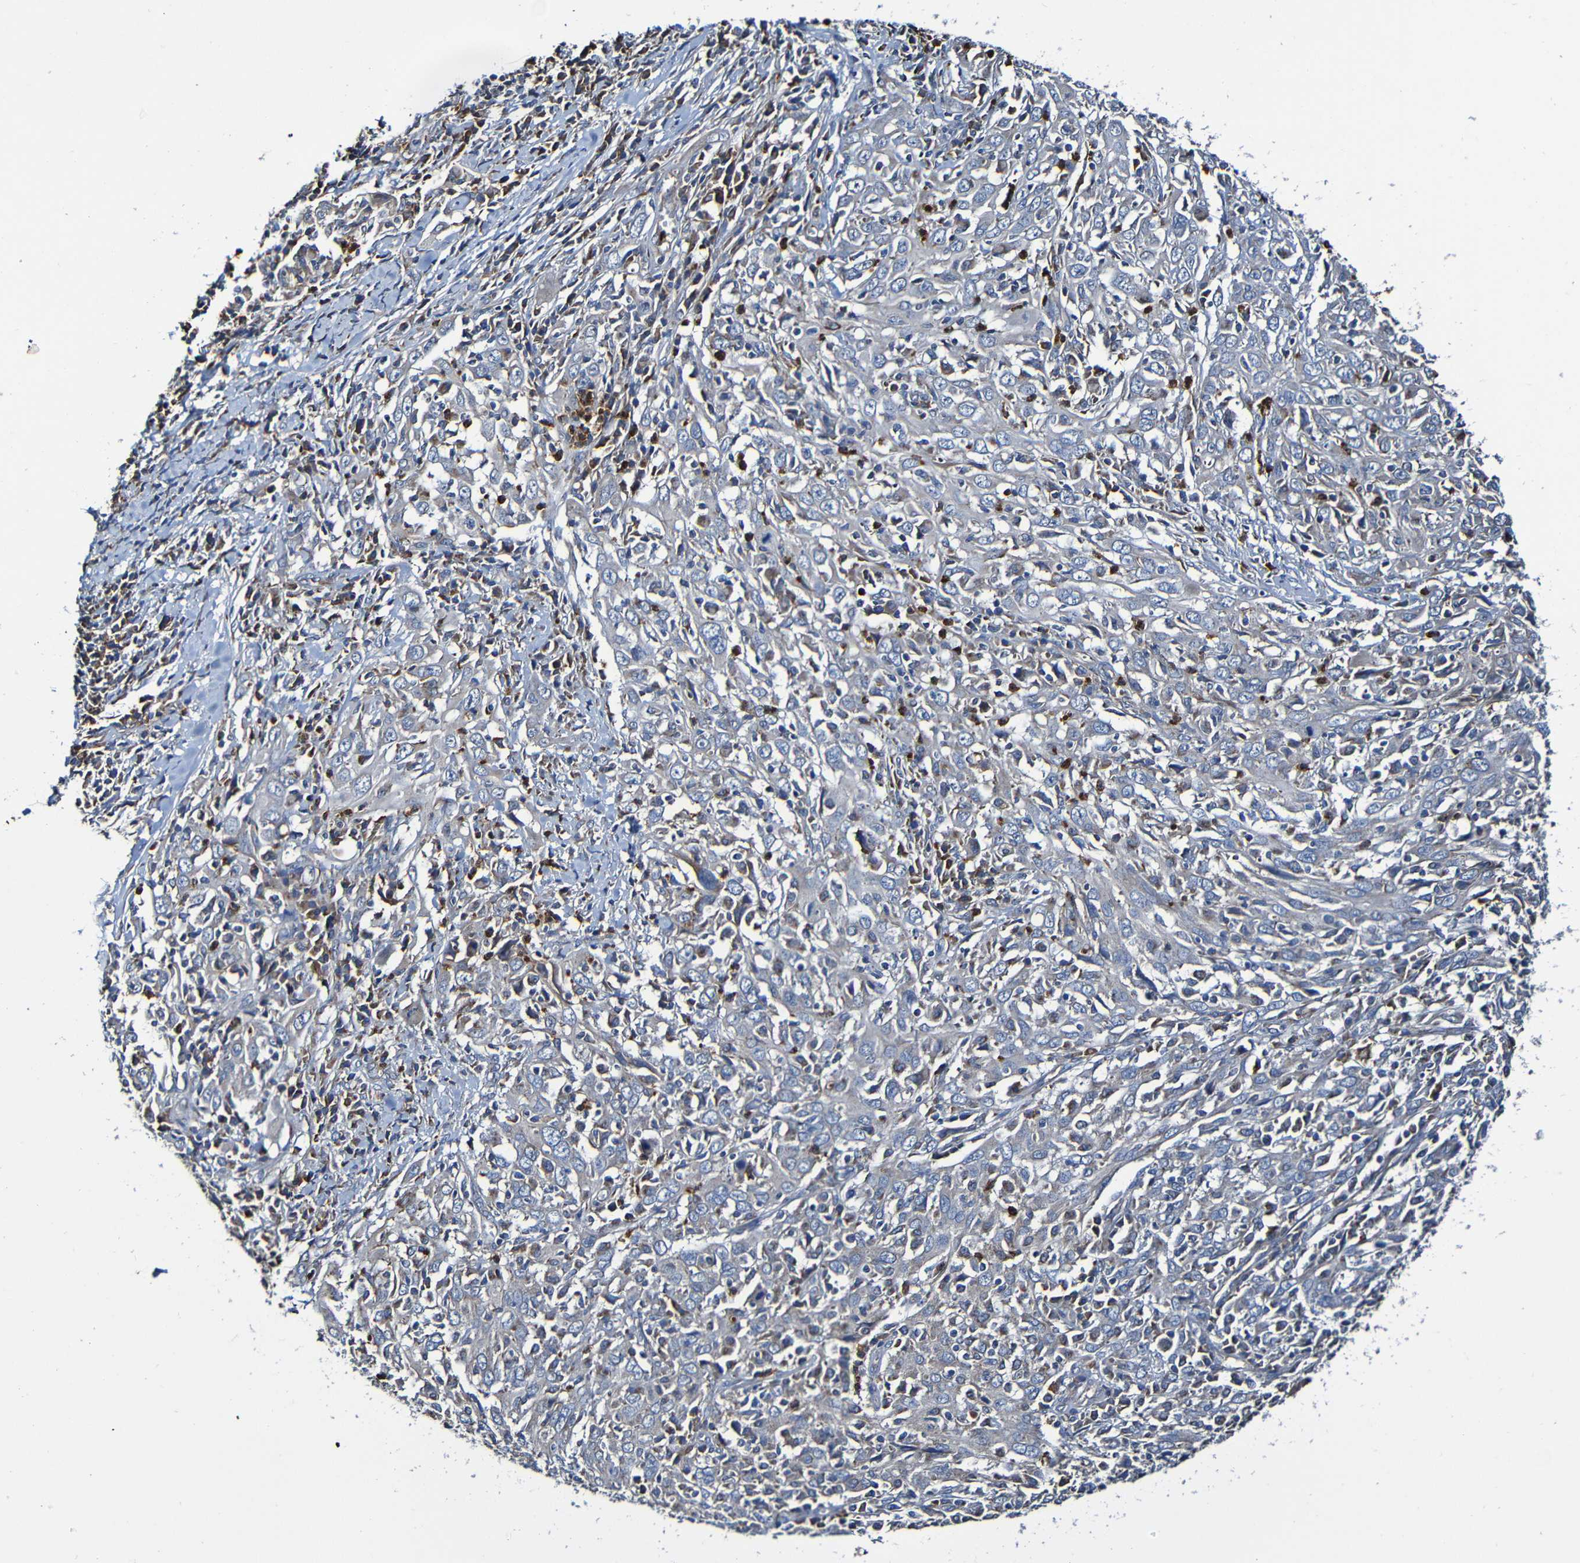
{"staining": {"intensity": "negative", "quantity": "none", "location": "none"}, "tissue": "cervical cancer", "cell_type": "Tumor cells", "image_type": "cancer", "snomed": [{"axis": "morphology", "description": "Squamous cell carcinoma, NOS"}, {"axis": "topography", "description": "Cervix"}], "caption": "IHC histopathology image of human cervical cancer stained for a protein (brown), which exhibits no staining in tumor cells.", "gene": "ADAM15", "patient": {"sex": "female", "age": 46}}